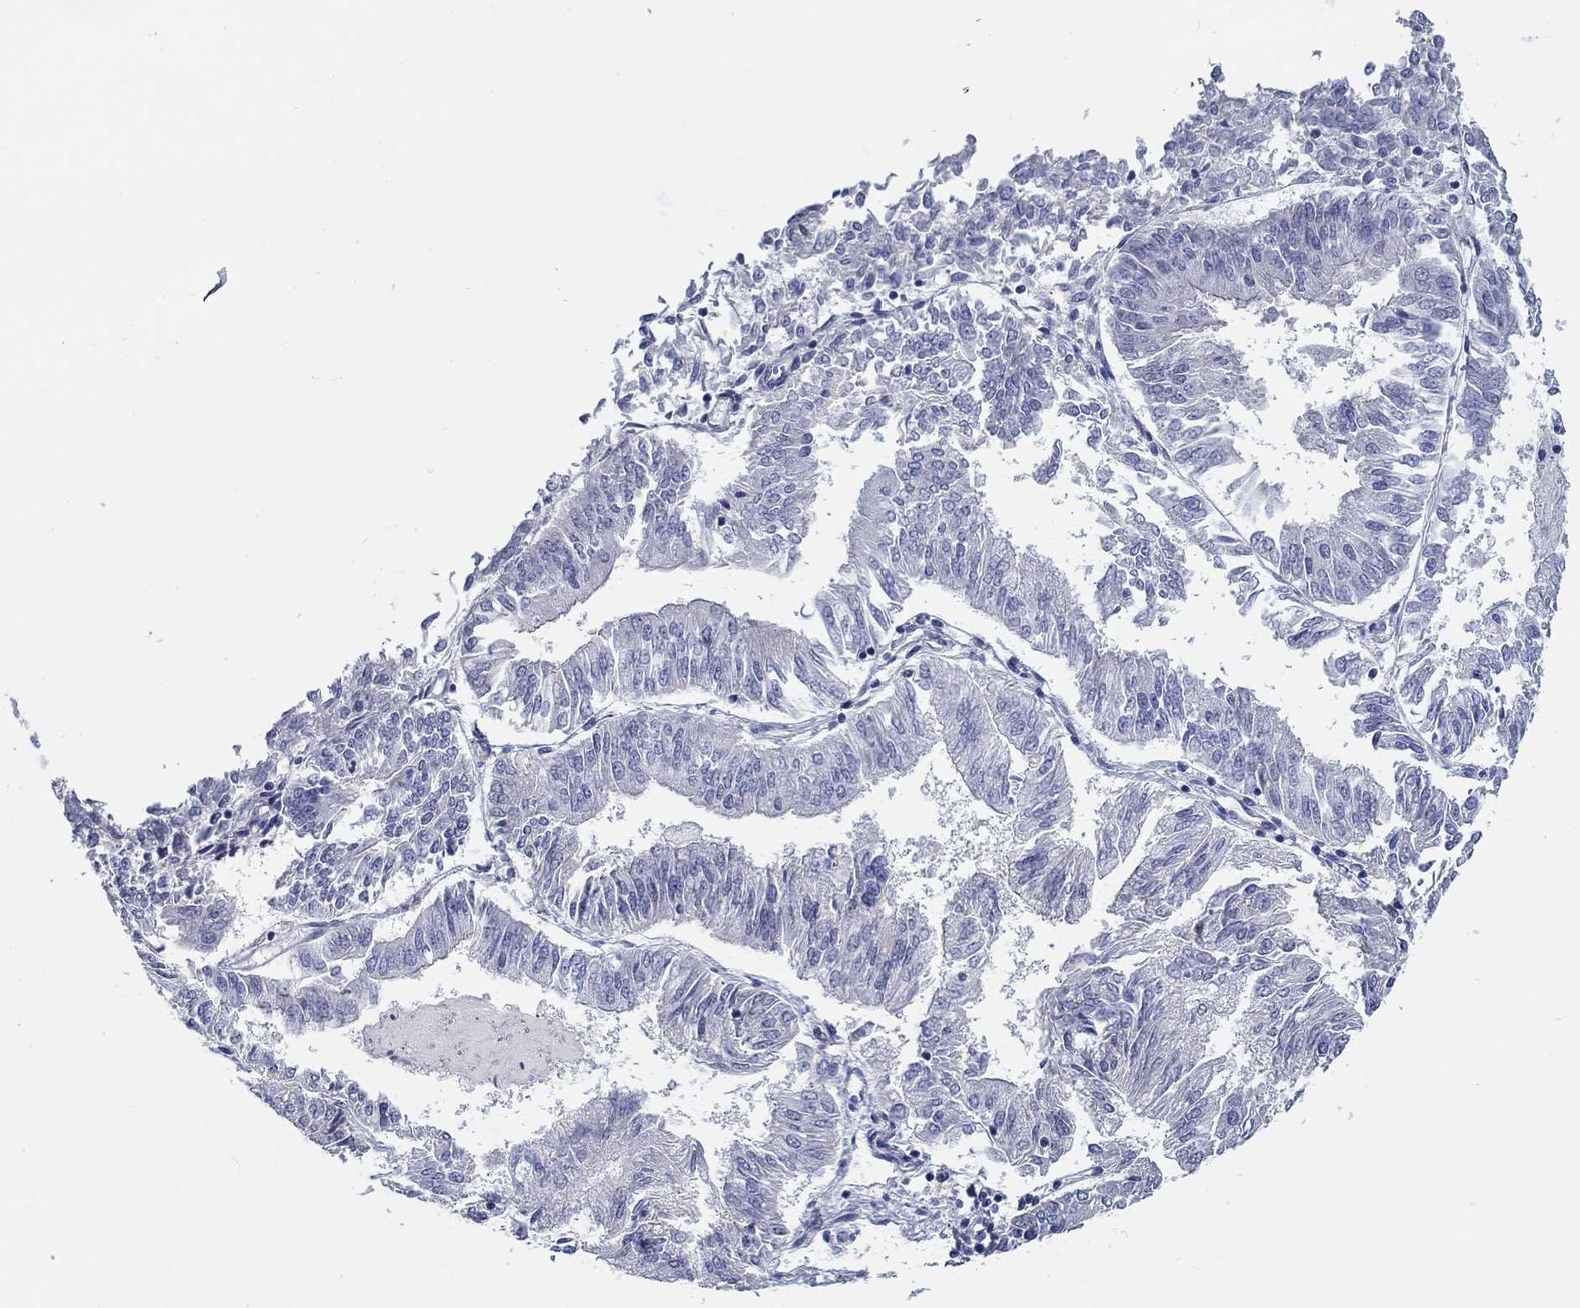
{"staining": {"intensity": "negative", "quantity": "none", "location": "none"}, "tissue": "endometrial cancer", "cell_type": "Tumor cells", "image_type": "cancer", "snomed": [{"axis": "morphology", "description": "Adenocarcinoma, NOS"}, {"axis": "topography", "description": "Endometrium"}], "caption": "This histopathology image is of adenocarcinoma (endometrial) stained with immunohistochemistry to label a protein in brown with the nuclei are counter-stained blue. There is no staining in tumor cells. The staining was performed using DAB (3,3'-diaminobenzidine) to visualize the protein expression in brown, while the nuclei were stained in blue with hematoxylin (Magnification: 20x).", "gene": "CRYGD", "patient": {"sex": "female", "age": 58}}